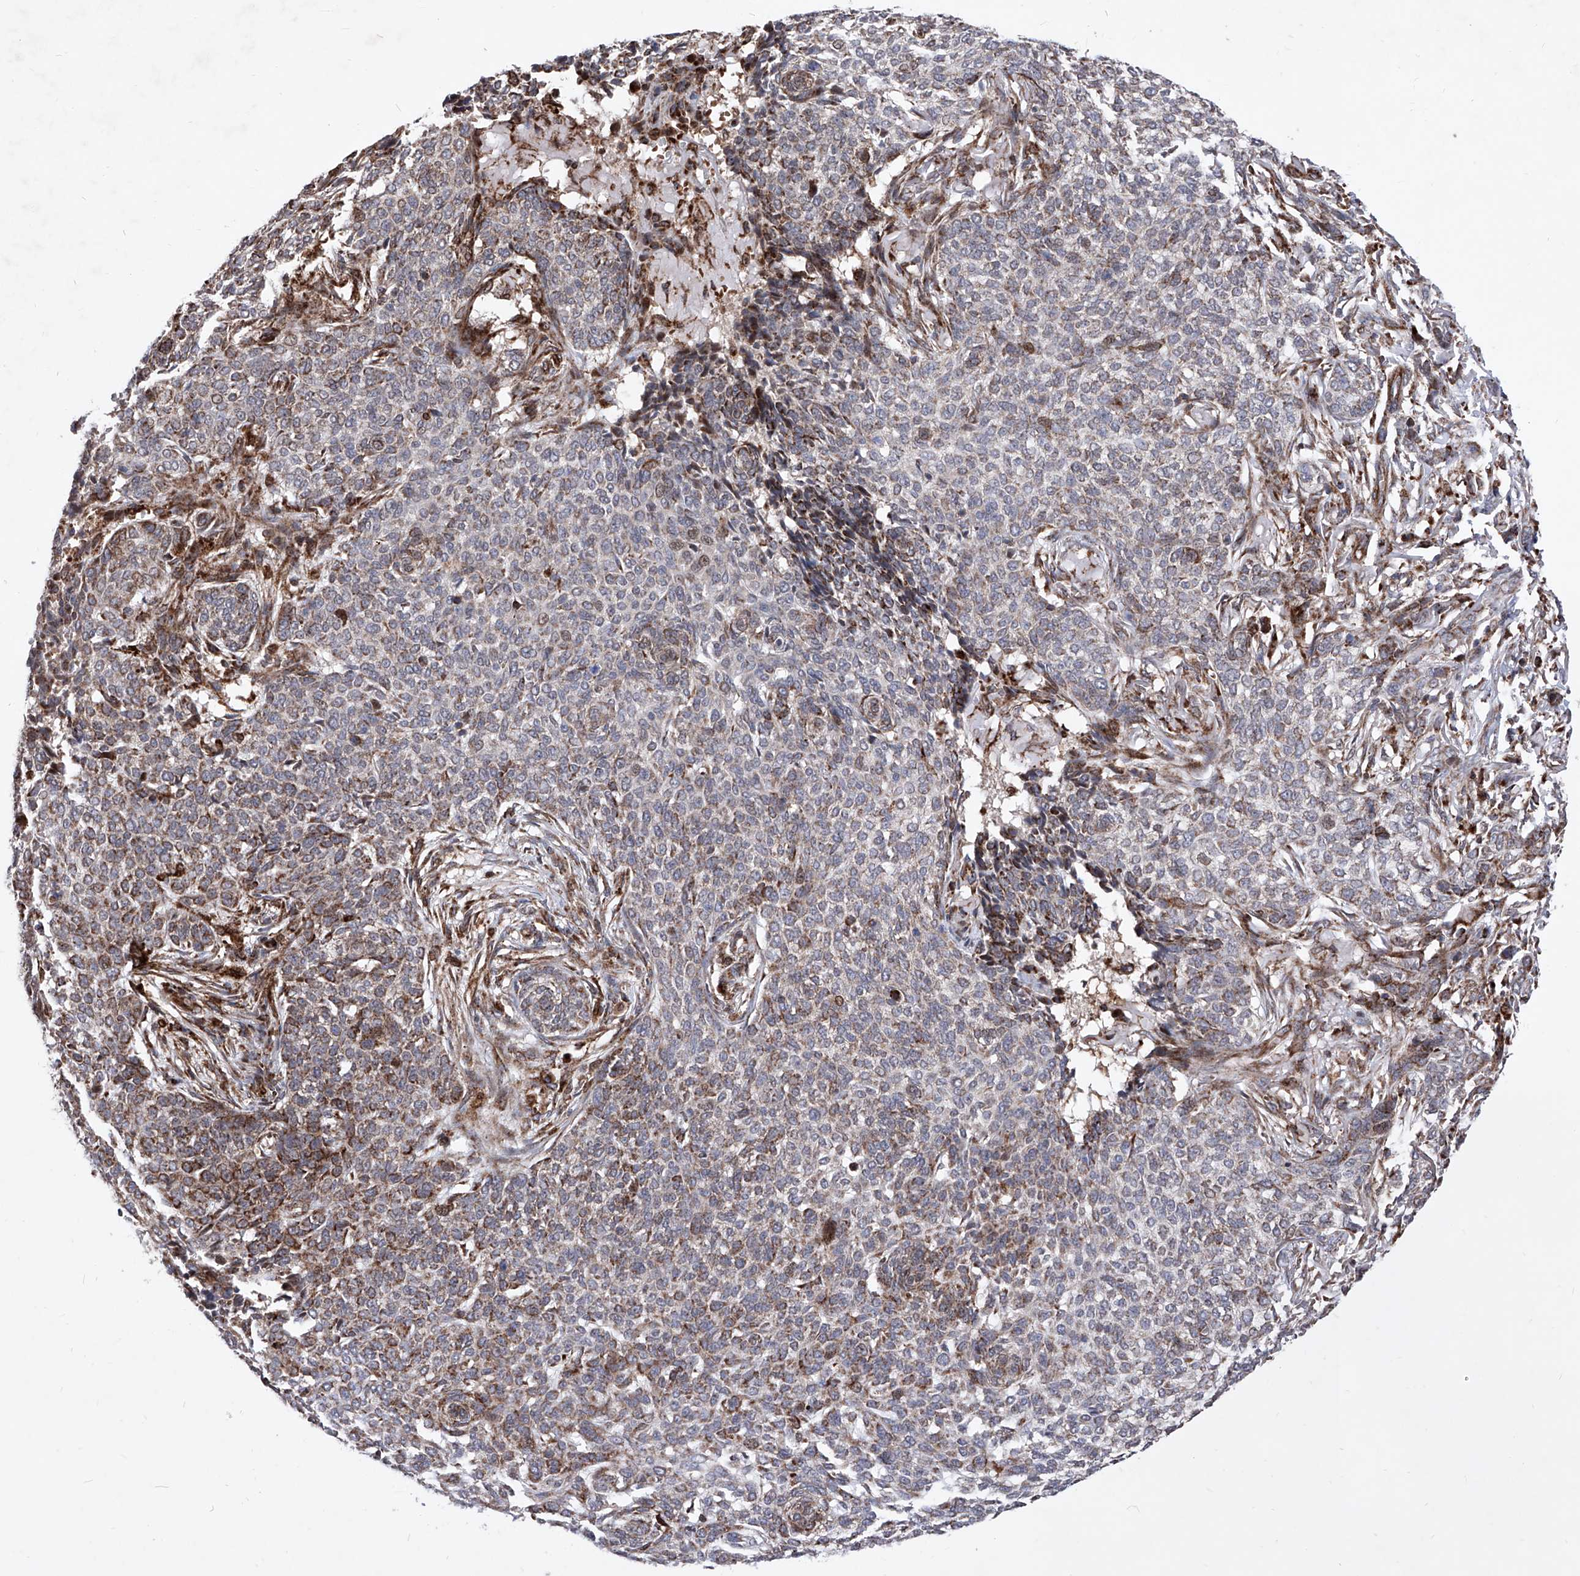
{"staining": {"intensity": "moderate", "quantity": ">75%", "location": "cytoplasmic/membranous"}, "tissue": "skin cancer", "cell_type": "Tumor cells", "image_type": "cancer", "snomed": [{"axis": "morphology", "description": "Basal cell carcinoma"}, {"axis": "topography", "description": "Skin"}], "caption": "This is a micrograph of immunohistochemistry staining of basal cell carcinoma (skin), which shows moderate positivity in the cytoplasmic/membranous of tumor cells.", "gene": "SEMA6A", "patient": {"sex": "male", "age": 85}}